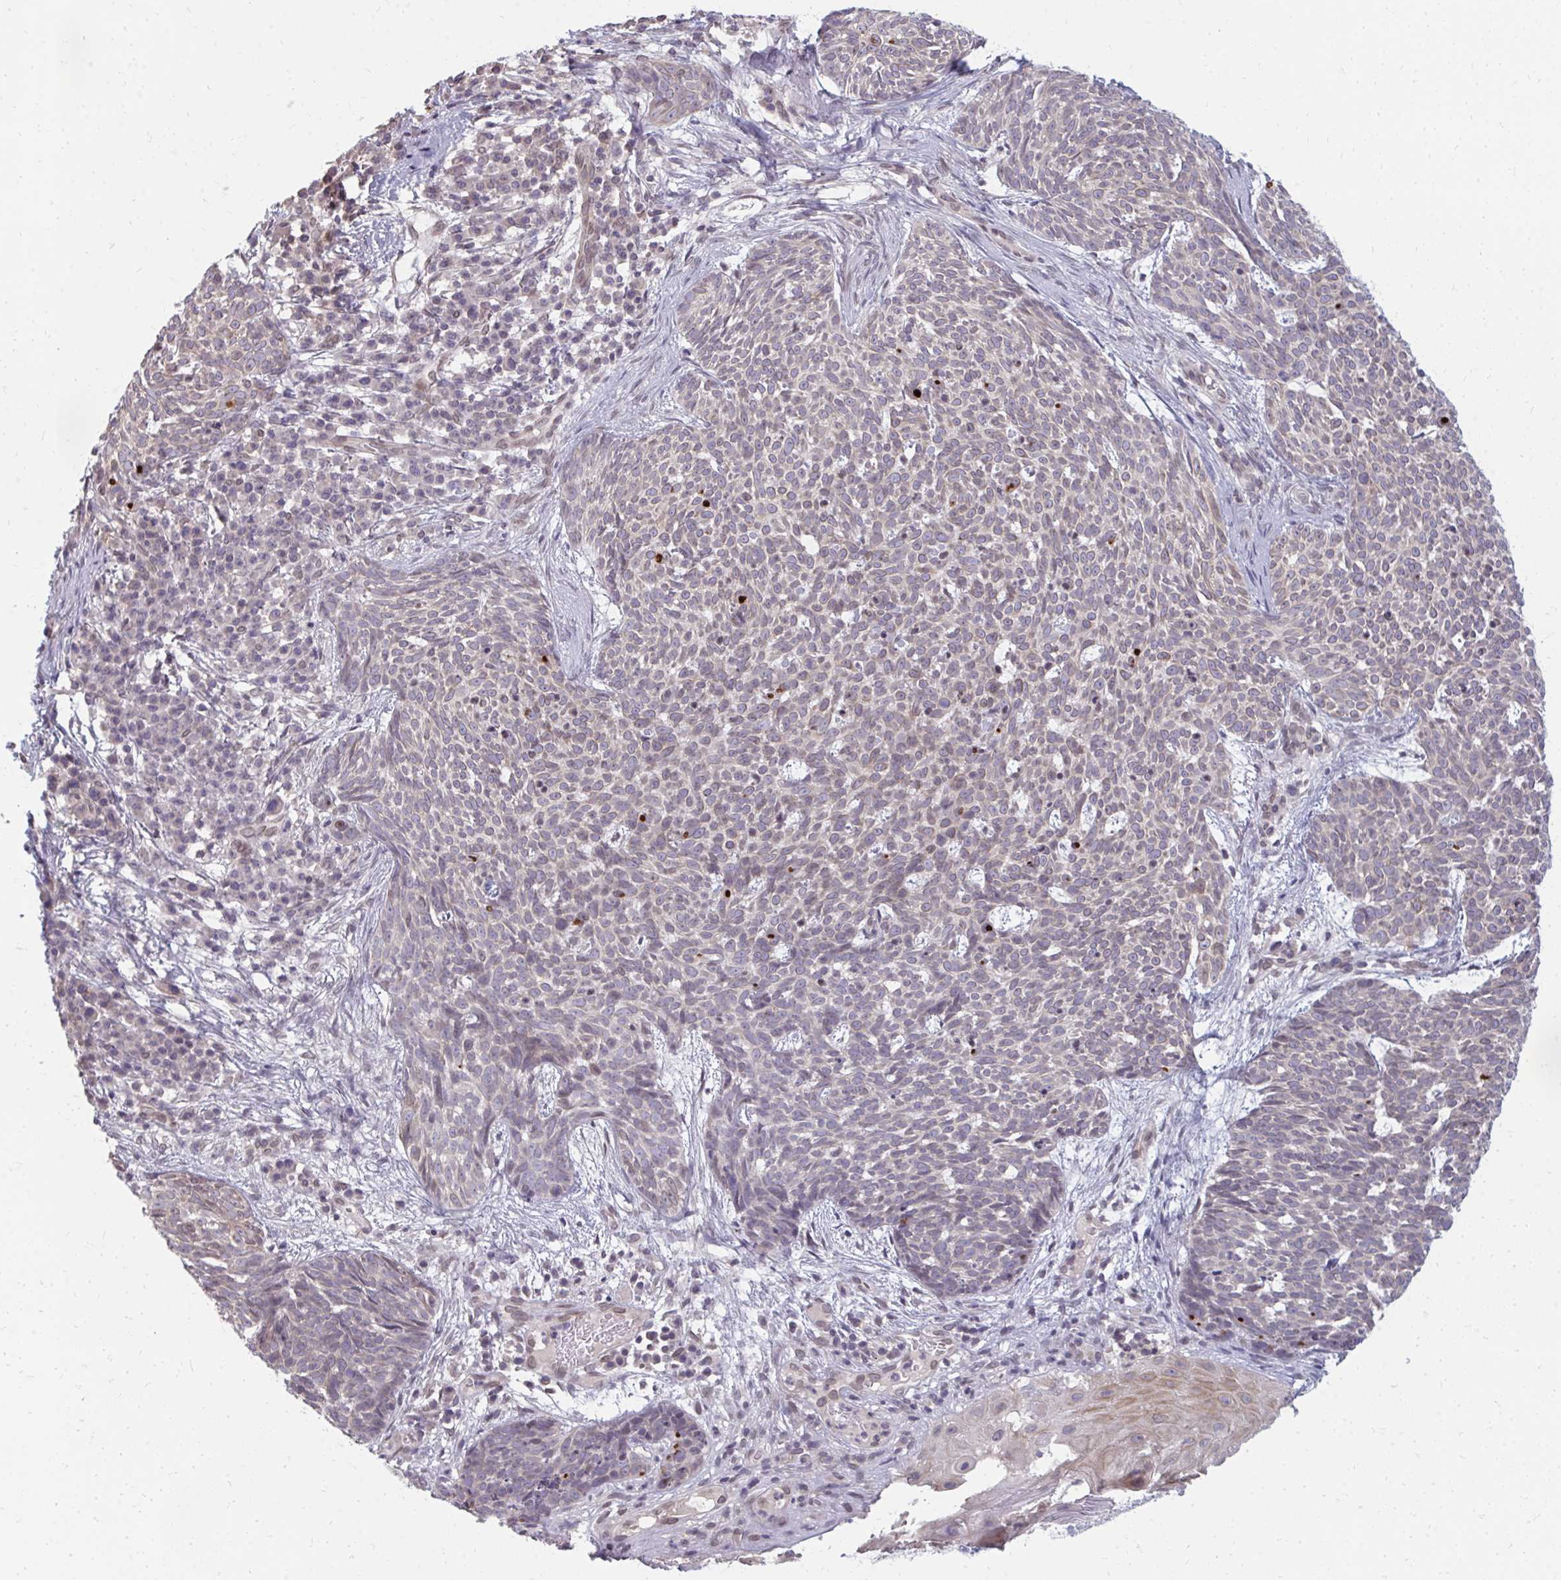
{"staining": {"intensity": "weak", "quantity": "<25%", "location": "cytoplasmic/membranous"}, "tissue": "skin cancer", "cell_type": "Tumor cells", "image_type": "cancer", "snomed": [{"axis": "morphology", "description": "Basal cell carcinoma"}, {"axis": "topography", "description": "Skin"}], "caption": "IHC of skin cancer (basal cell carcinoma) shows no positivity in tumor cells.", "gene": "GPC5", "patient": {"sex": "female", "age": 93}}